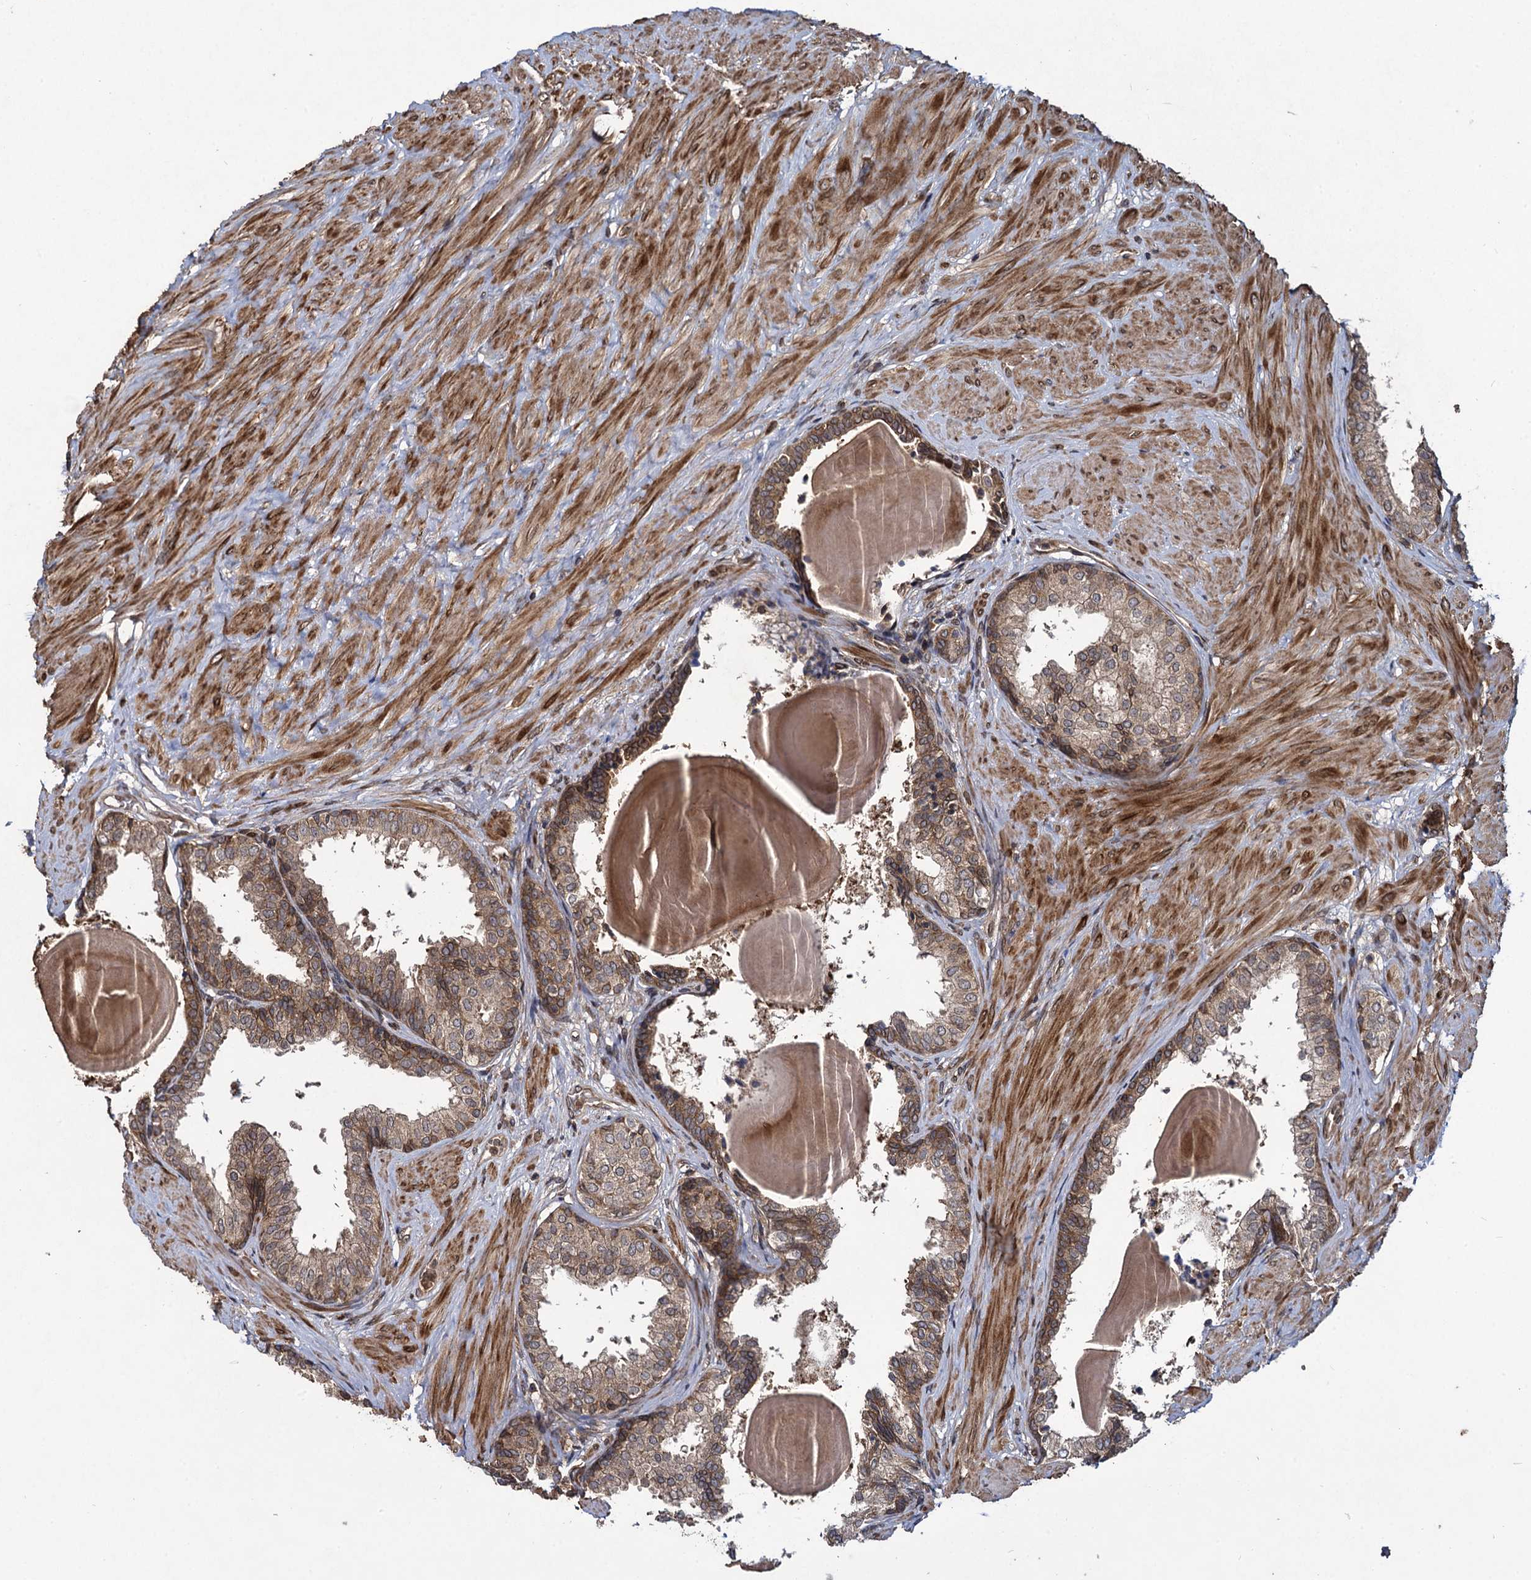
{"staining": {"intensity": "strong", "quantity": ">75%", "location": "cytoplasmic/membranous"}, "tissue": "prostate", "cell_type": "Glandular cells", "image_type": "normal", "snomed": [{"axis": "morphology", "description": "Normal tissue, NOS"}, {"axis": "topography", "description": "Prostate"}], "caption": "This image shows immunohistochemistry staining of normal human prostate, with high strong cytoplasmic/membranous positivity in about >75% of glandular cells.", "gene": "DCP1B", "patient": {"sex": "male", "age": 48}}